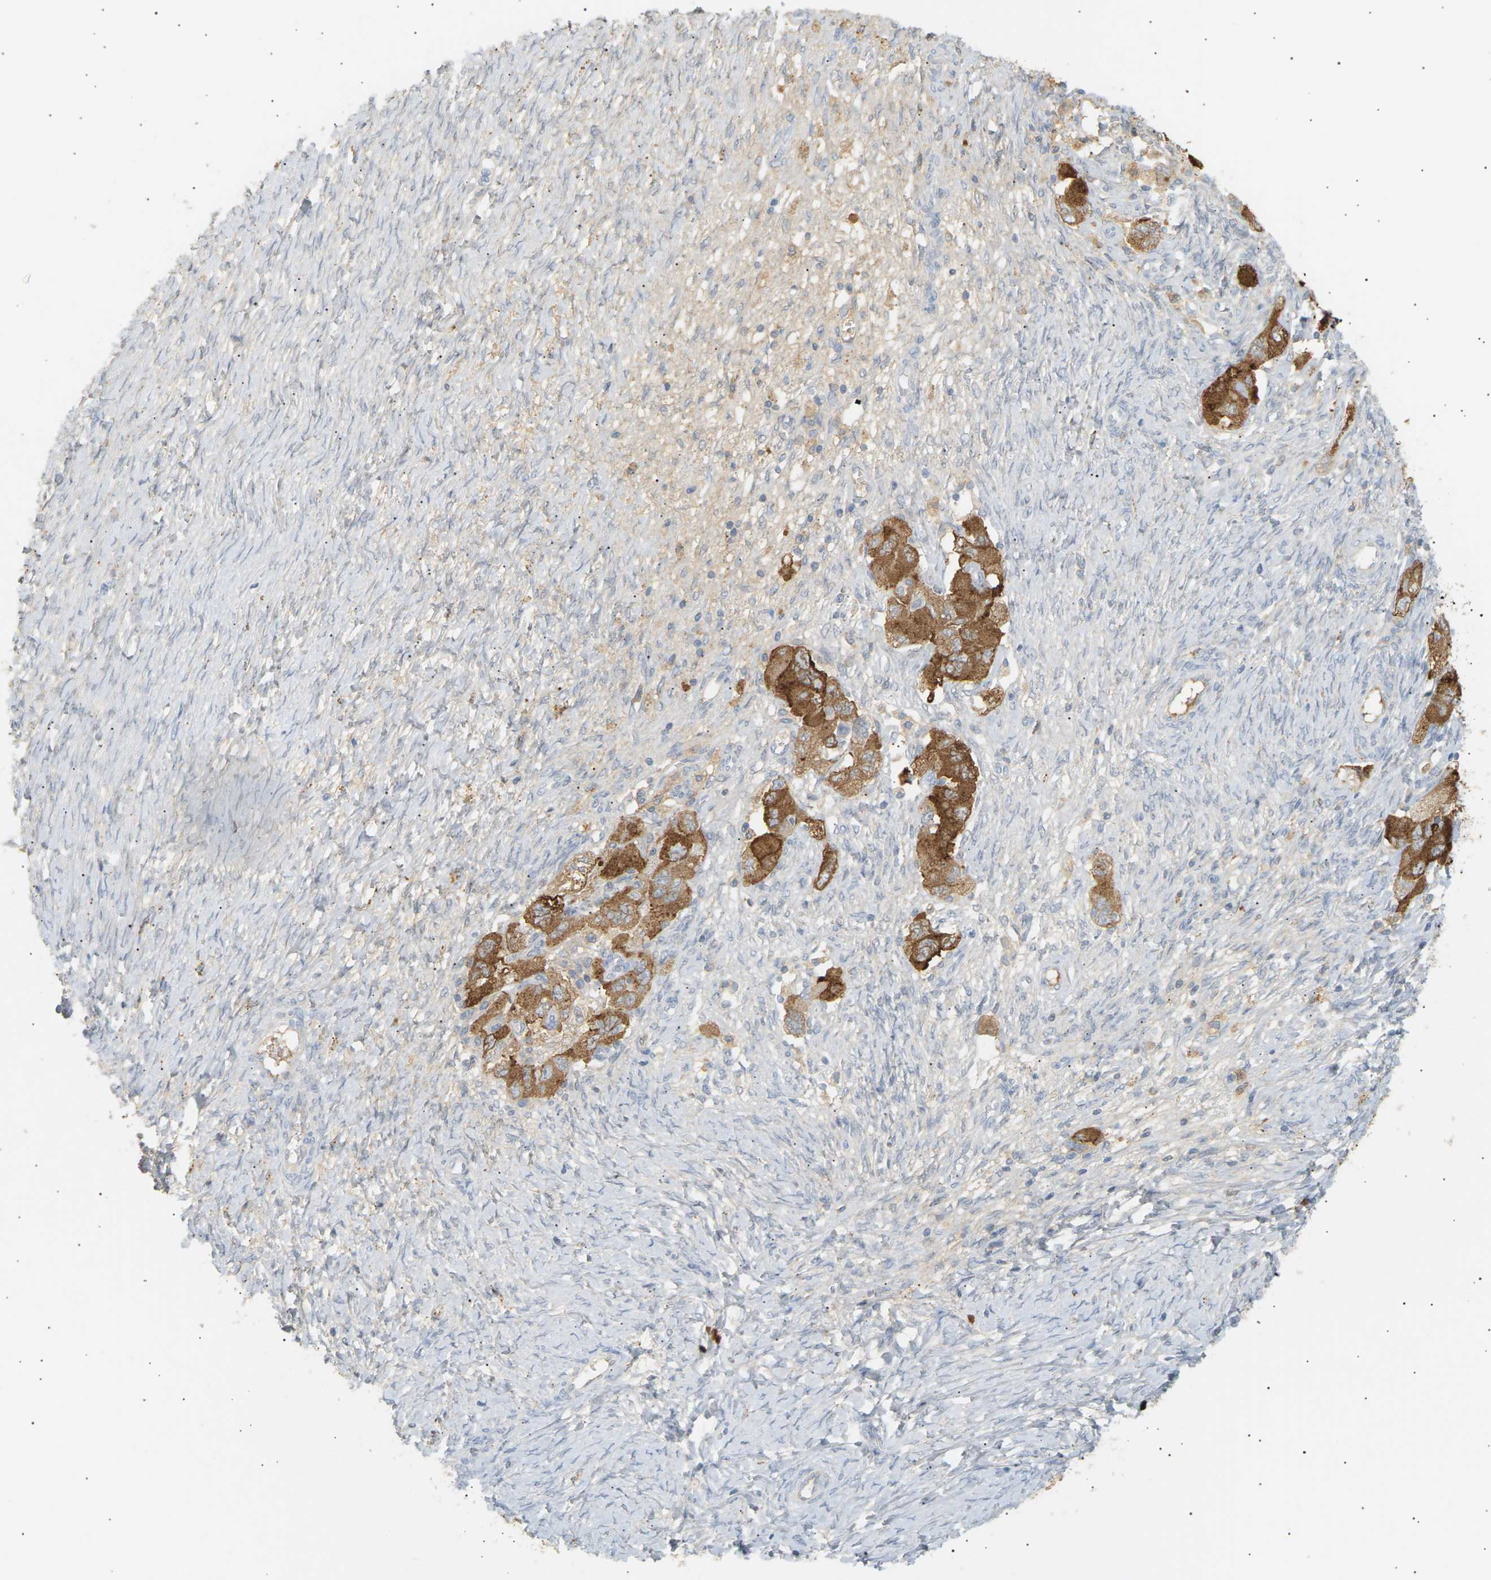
{"staining": {"intensity": "moderate", "quantity": ">75%", "location": "cytoplasmic/membranous"}, "tissue": "ovarian cancer", "cell_type": "Tumor cells", "image_type": "cancer", "snomed": [{"axis": "morphology", "description": "Carcinoma, NOS"}, {"axis": "morphology", "description": "Cystadenocarcinoma, serous, NOS"}, {"axis": "topography", "description": "Ovary"}], "caption": "Immunohistochemical staining of human serous cystadenocarcinoma (ovarian) exhibits moderate cytoplasmic/membranous protein positivity in approximately >75% of tumor cells. Using DAB (3,3'-diaminobenzidine) (brown) and hematoxylin (blue) stains, captured at high magnification using brightfield microscopy.", "gene": "CLU", "patient": {"sex": "female", "age": 69}}